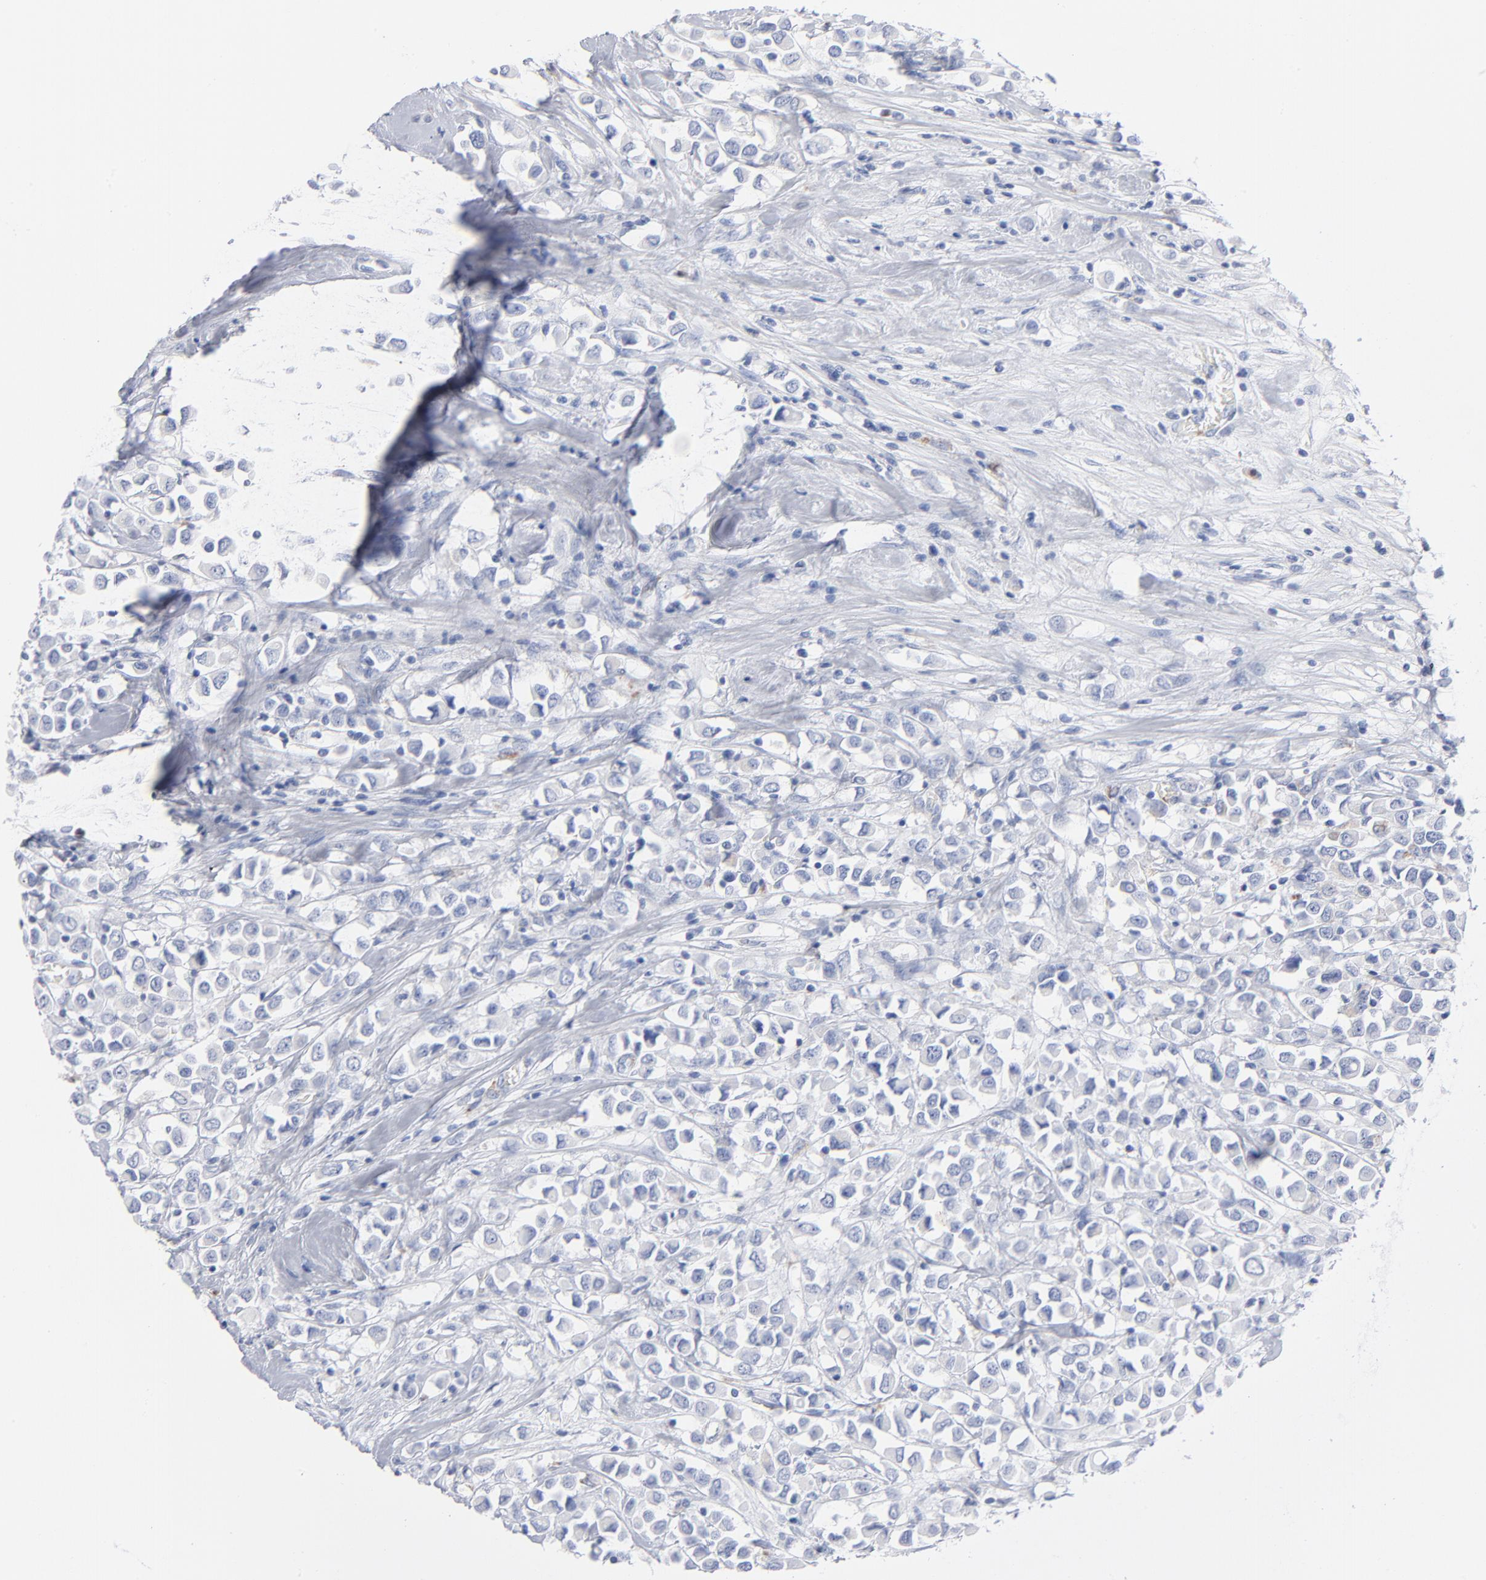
{"staining": {"intensity": "negative", "quantity": "none", "location": "none"}, "tissue": "breast cancer", "cell_type": "Tumor cells", "image_type": "cancer", "snomed": [{"axis": "morphology", "description": "Duct carcinoma"}, {"axis": "topography", "description": "Breast"}], "caption": "An image of human breast cancer (infiltrating ductal carcinoma) is negative for staining in tumor cells.", "gene": "CHCHD10", "patient": {"sex": "female", "age": 61}}